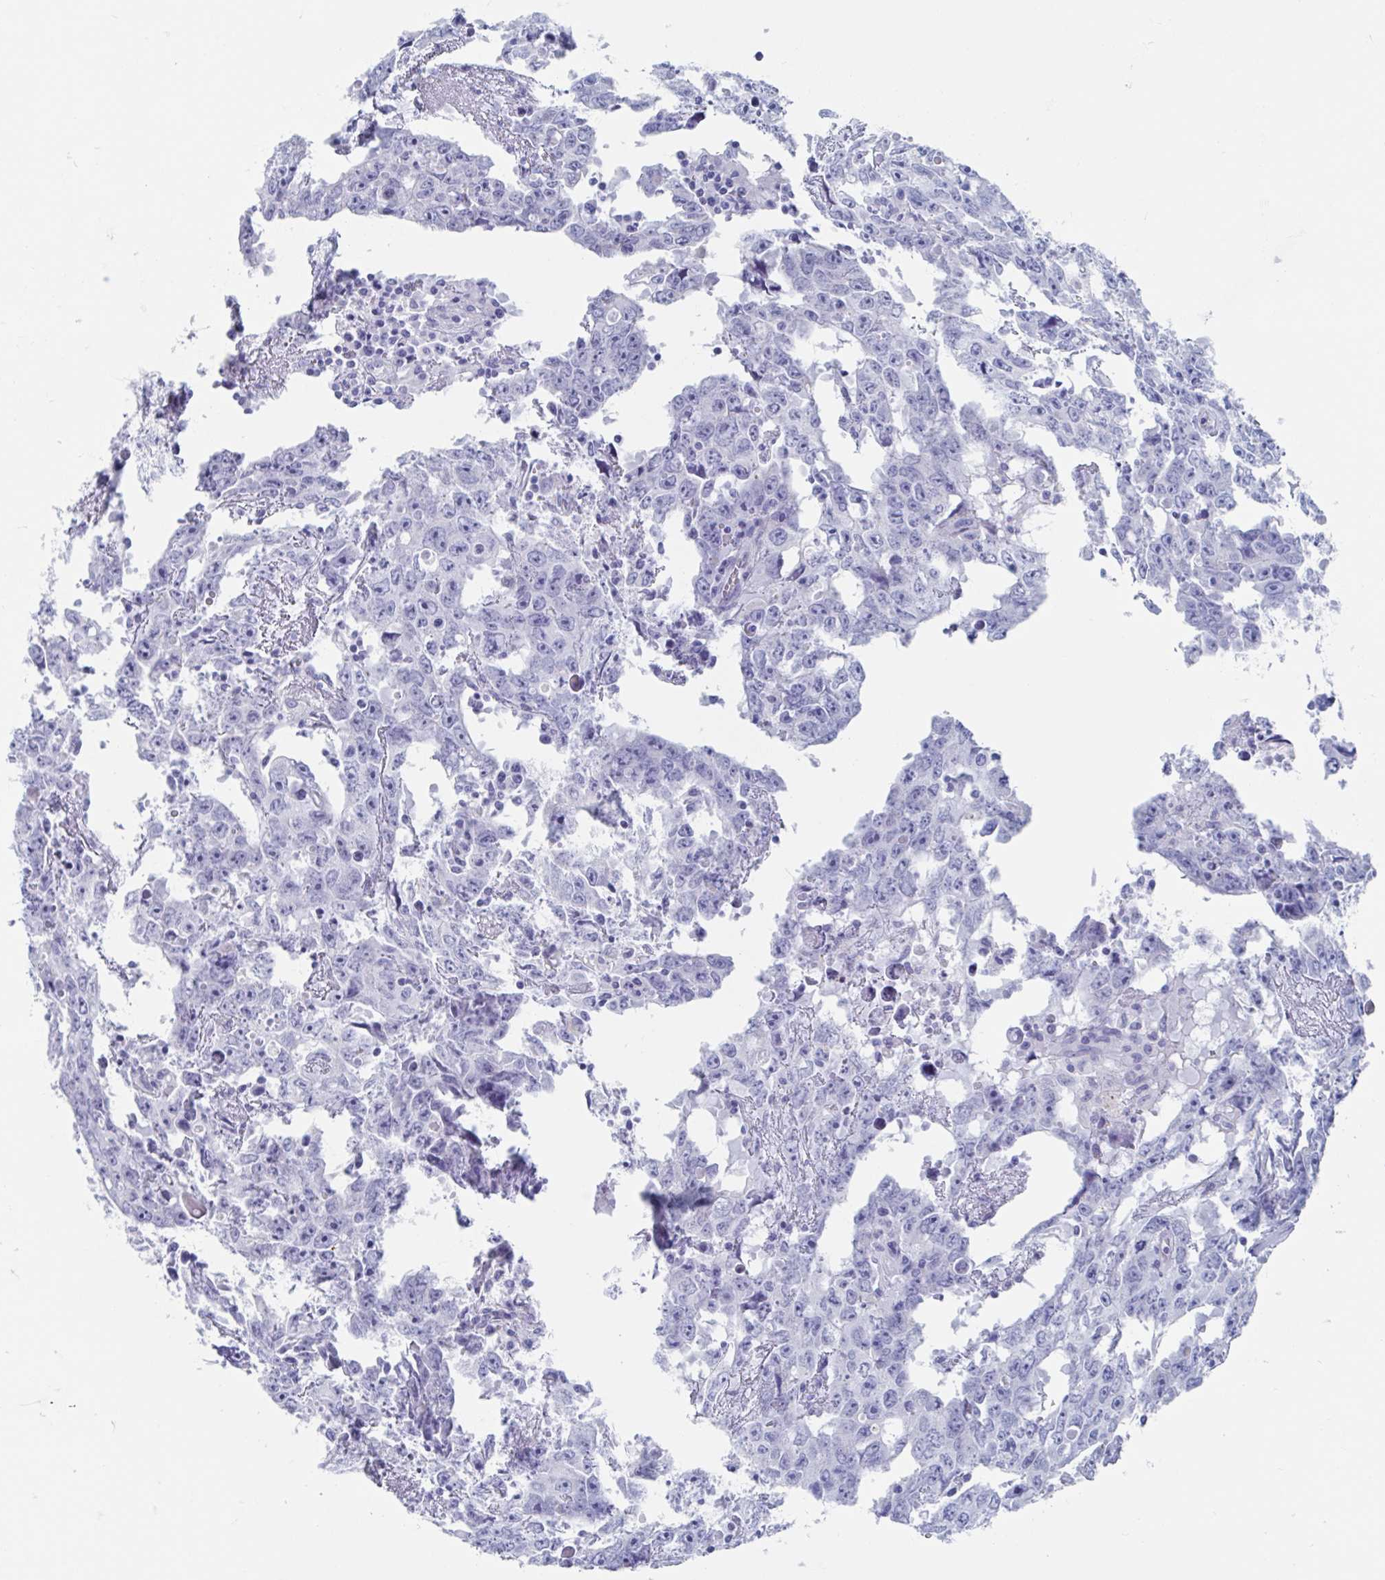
{"staining": {"intensity": "negative", "quantity": "none", "location": "none"}, "tissue": "testis cancer", "cell_type": "Tumor cells", "image_type": "cancer", "snomed": [{"axis": "morphology", "description": "Carcinoma, Embryonal, NOS"}, {"axis": "topography", "description": "Testis"}], "caption": "A micrograph of human testis embryonal carcinoma is negative for staining in tumor cells.", "gene": "SHCBP1L", "patient": {"sex": "male", "age": 22}}